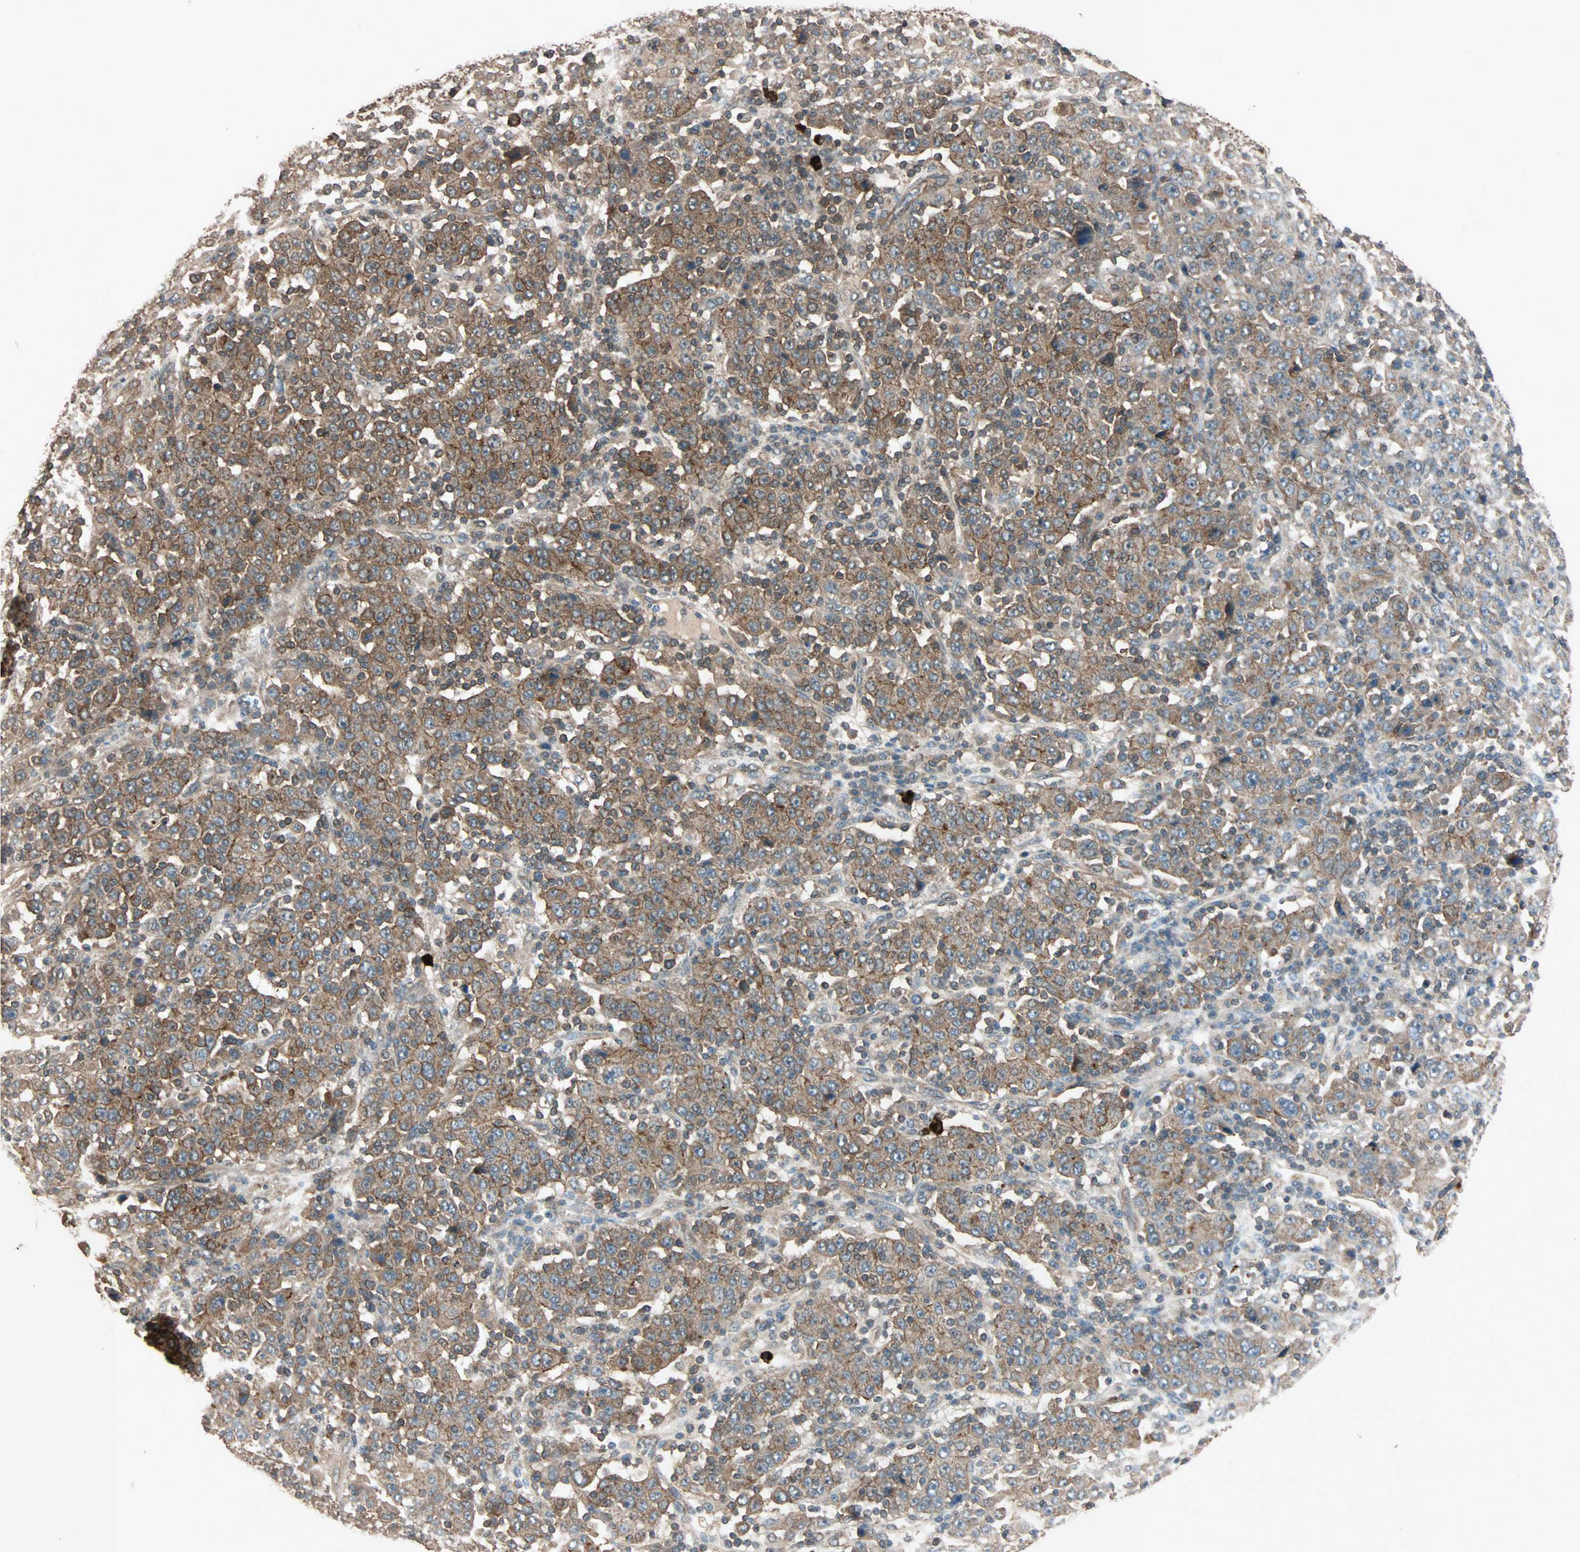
{"staining": {"intensity": "moderate", "quantity": ">75%", "location": "cytoplasmic/membranous"}, "tissue": "stomach cancer", "cell_type": "Tumor cells", "image_type": "cancer", "snomed": [{"axis": "morphology", "description": "Normal tissue, NOS"}, {"axis": "morphology", "description": "Adenocarcinoma, NOS"}, {"axis": "topography", "description": "Stomach, upper"}, {"axis": "topography", "description": "Stomach"}], "caption": "Stomach cancer stained with a protein marker shows moderate staining in tumor cells.", "gene": "MAP3K21", "patient": {"sex": "male", "age": 59}}